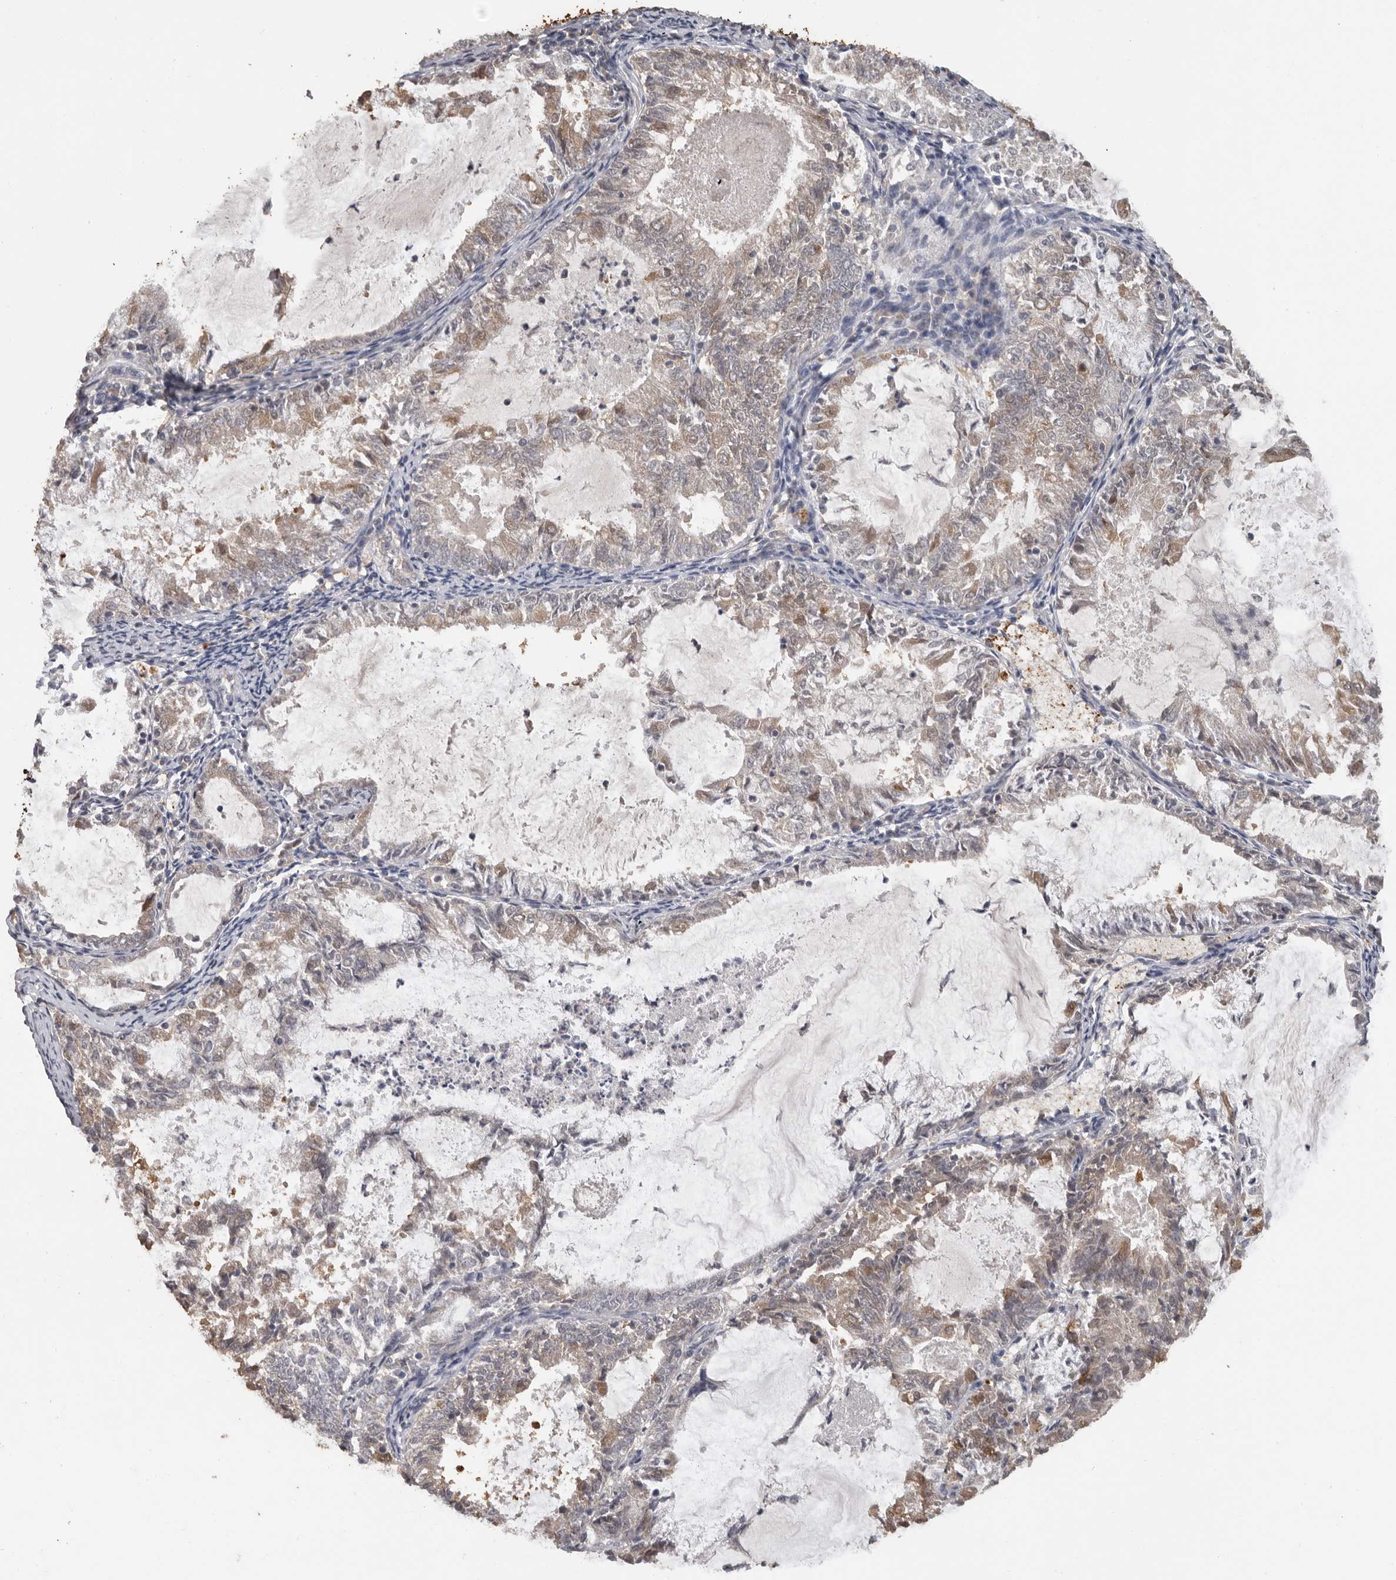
{"staining": {"intensity": "weak", "quantity": "<25%", "location": "cytoplasmic/membranous"}, "tissue": "endometrial cancer", "cell_type": "Tumor cells", "image_type": "cancer", "snomed": [{"axis": "morphology", "description": "Adenocarcinoma, NOS"}, {"axis": "topography", "description": "Endometrium"}], "caption": "Tumor cells show no significant positivity in adenocarcinoma (endometrial).", "gene": "MTF1", "patient": {"sex": "female", "age": 57}}